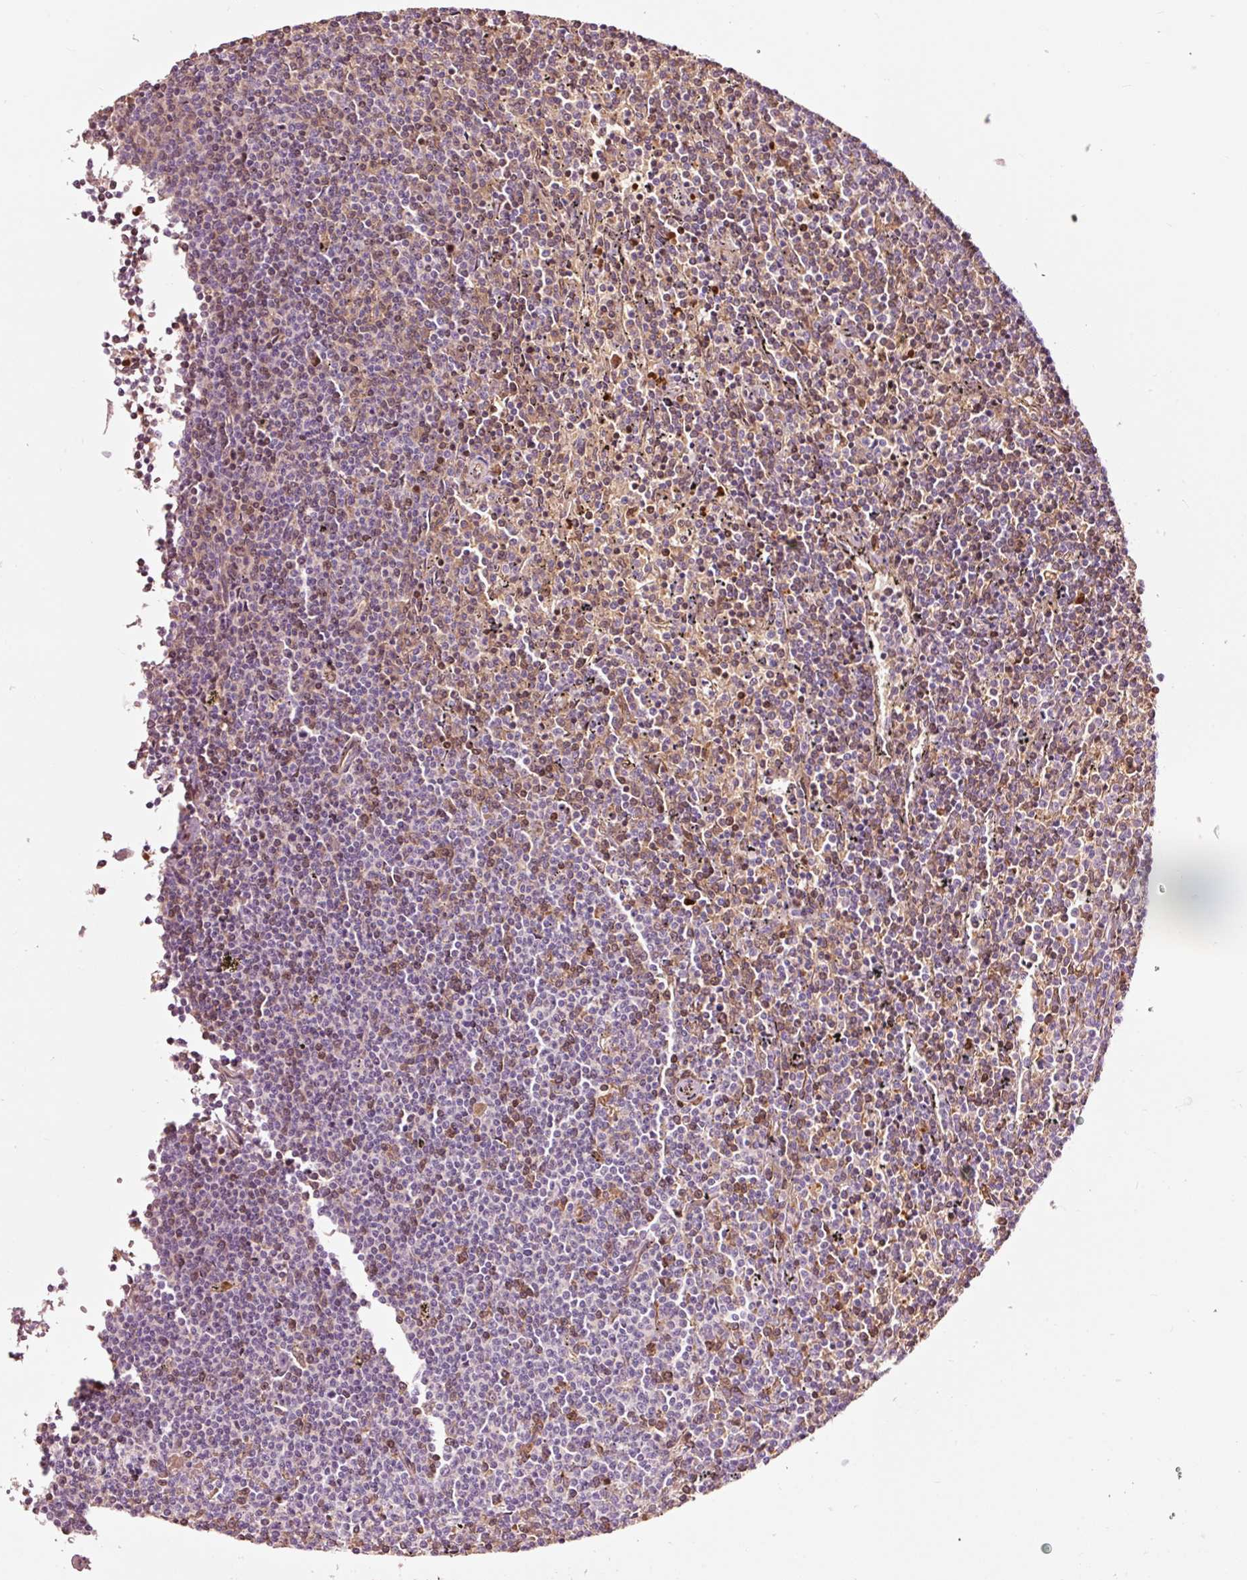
{"staining": {"intensity": "negative", "quantity": "none", "location": "none"}, "tissue": "lymphoma", "cell_type": "Tumor cells", "image_type": "cancer", "snomed": [{"axis": "morphology", "description": "Malignant lymphoma, non-Hodgkin's type, Low grade"}, {"axis": "topography", "description": "Spleen"}], "caption": "An immunohistochemistry image of malignant lymphoma, non-Hodgkin's type (low-grade) is shown. There is no staining in tumor cells of malignant lymphoma, non-Hodgkin's type (low-grade).", "gene": "LDHAL6B", "patient": {"sex": "female", "age": 50}}